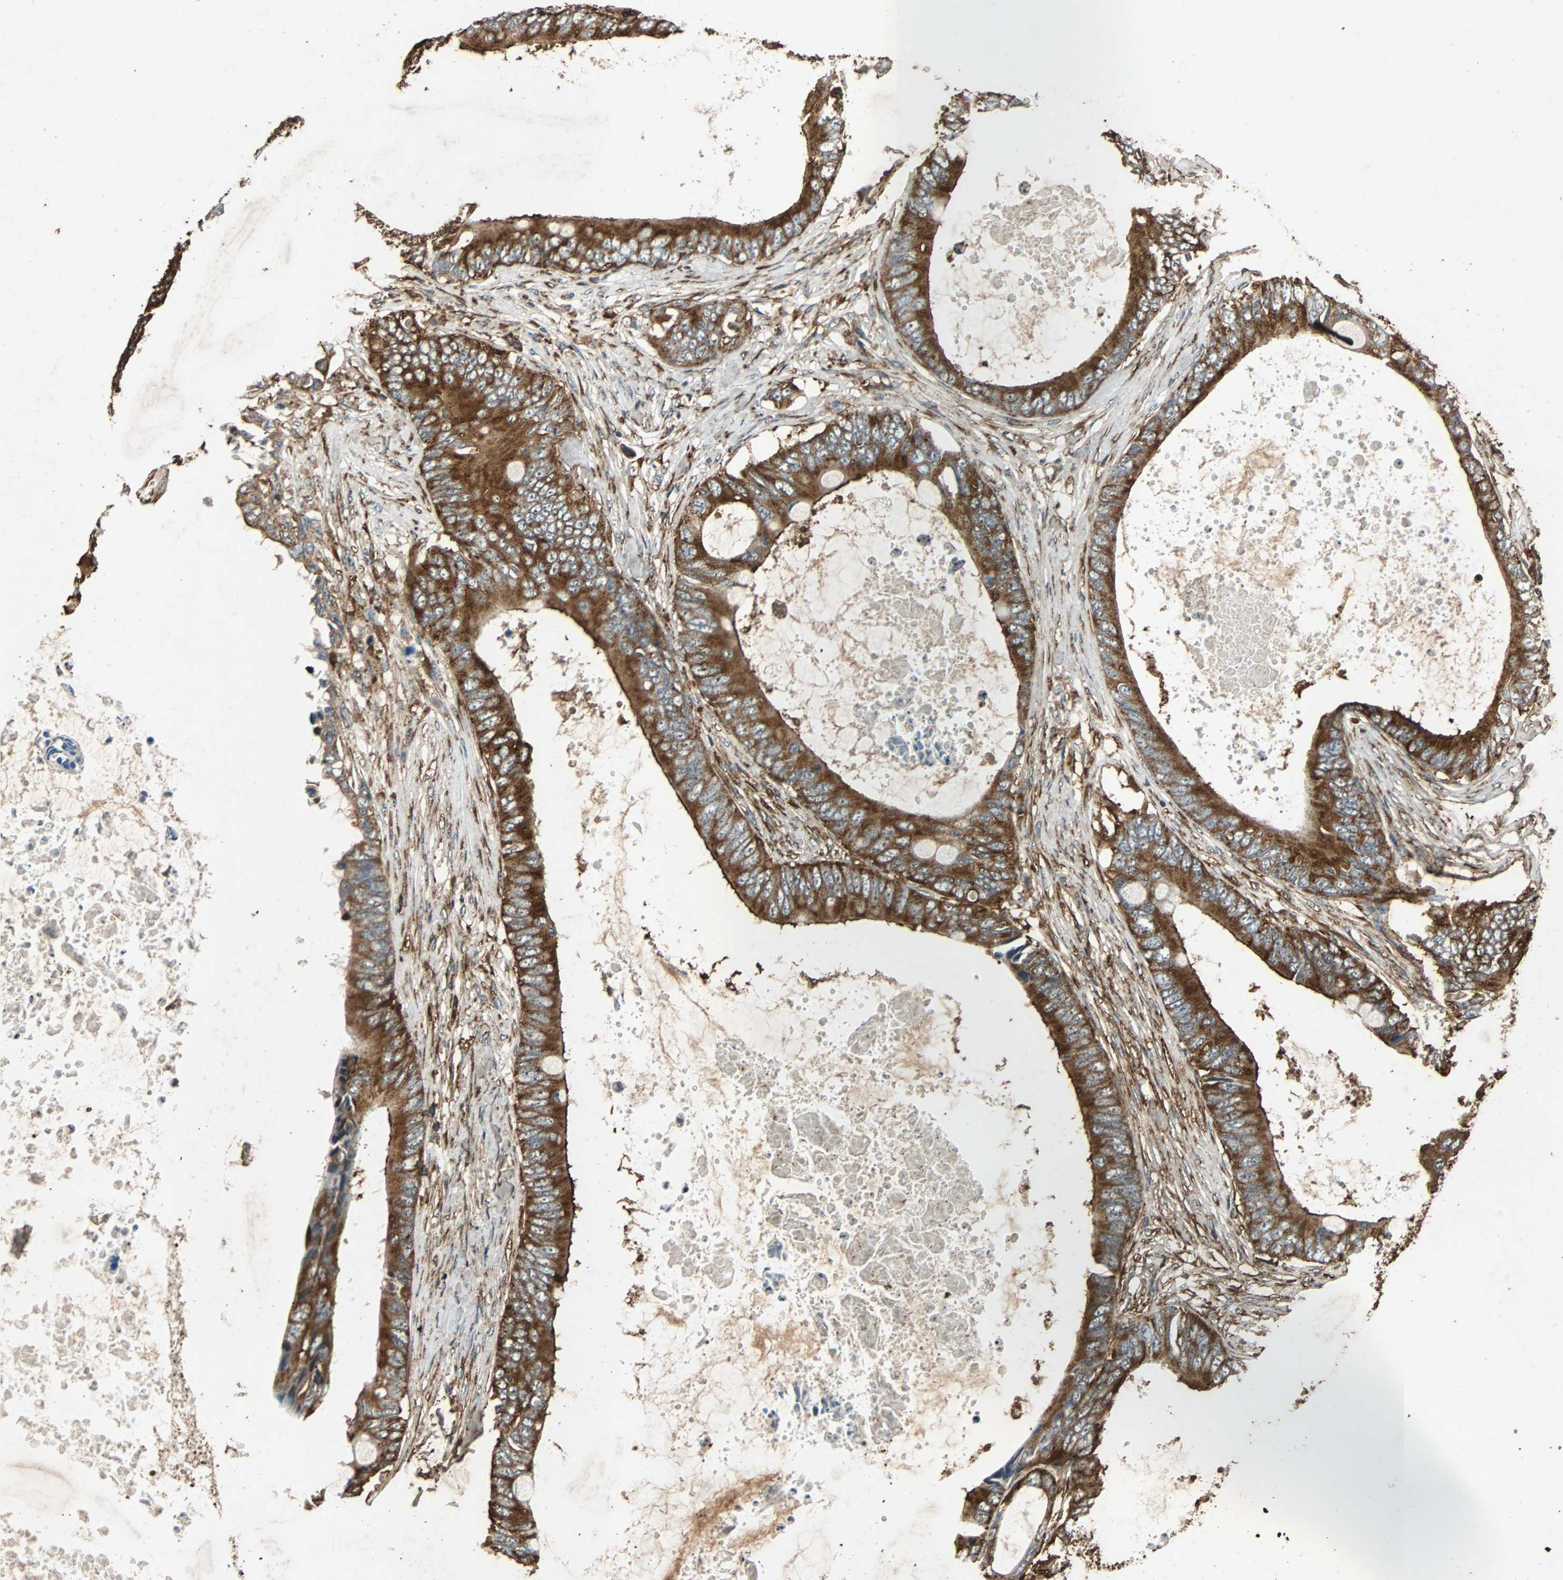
{"staining": {"intensity": "strong", "quantity": ">75%", "location": "cytoplasmic/membranous"}, "tissue": "colorectal cancer", "cell_type": "Tumor cells", "image_type": "cancer", "snomed": [{"axis": "morphology", "description": "Normal tissue, NOS"}, {"axis": "morphology", "description": "Adenocarcinoma, NOS"}, {"axis": "topography", "description": "Rectum"}, {"axis": "topography", "description": "Peripheral nerve tissue"}], "caption": "Human adenocarcinoma (colorectal) stained with a protein marker reveals strong staining in tumor cells.", "gene": "NAA10", "patient": {"sex": "female", "age": 77}}